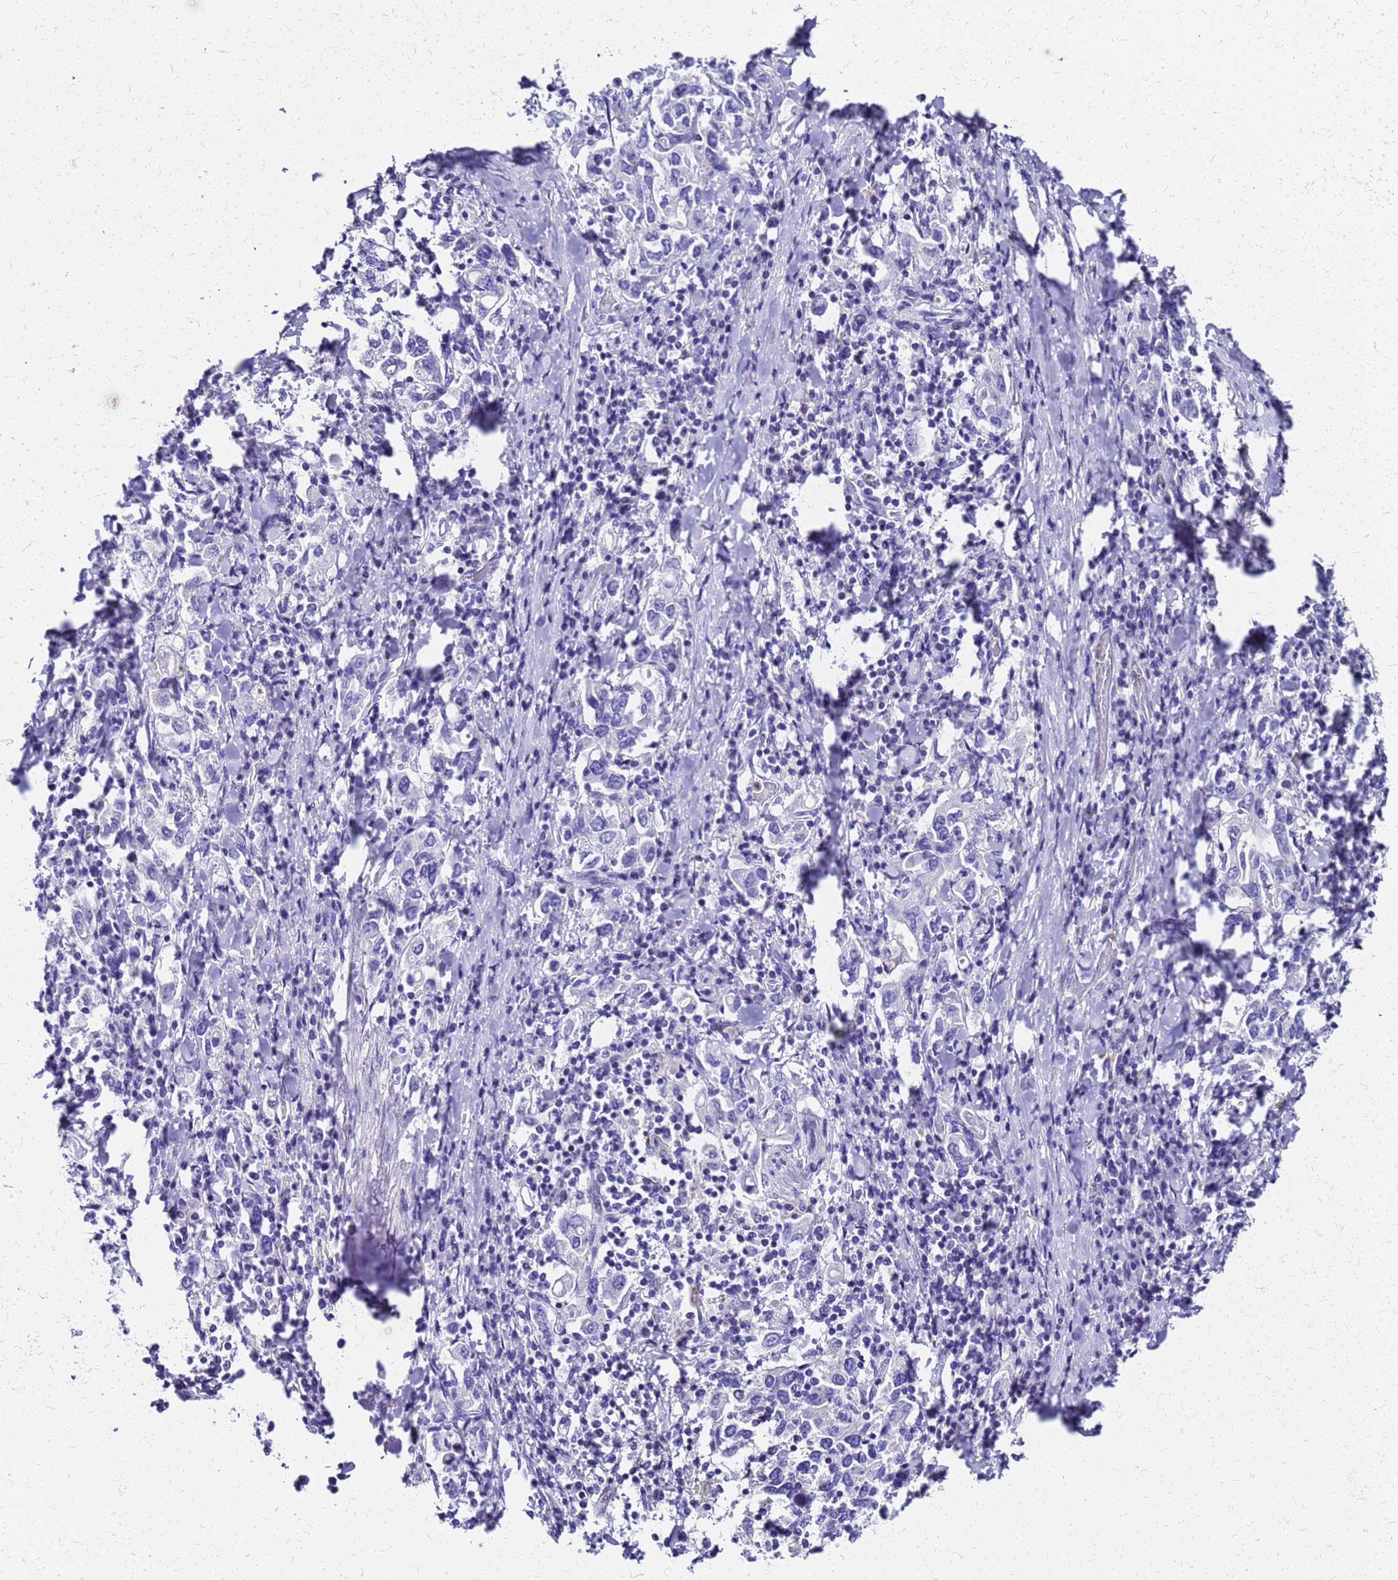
{"staining": {"intensity": "negative", "quantity": "none", "location": "none"}, "tissue": "stomach cancer", "cell_type": "Tumor cells", "image_type": "cancer", "snomed": [{"axis": "morphology", "description": "Adenocarcinoma, NOS"}, {"axis": "topography", "description": "Stomach, upper"}], "caption": "This is an immunohistochemistry (IHC) photomicrograph of human adenocarcinoma (stomach). There is no positivity in tumor cells.", "gene": "SMIM21", "patient": {"sex": "male", "age": 62}}